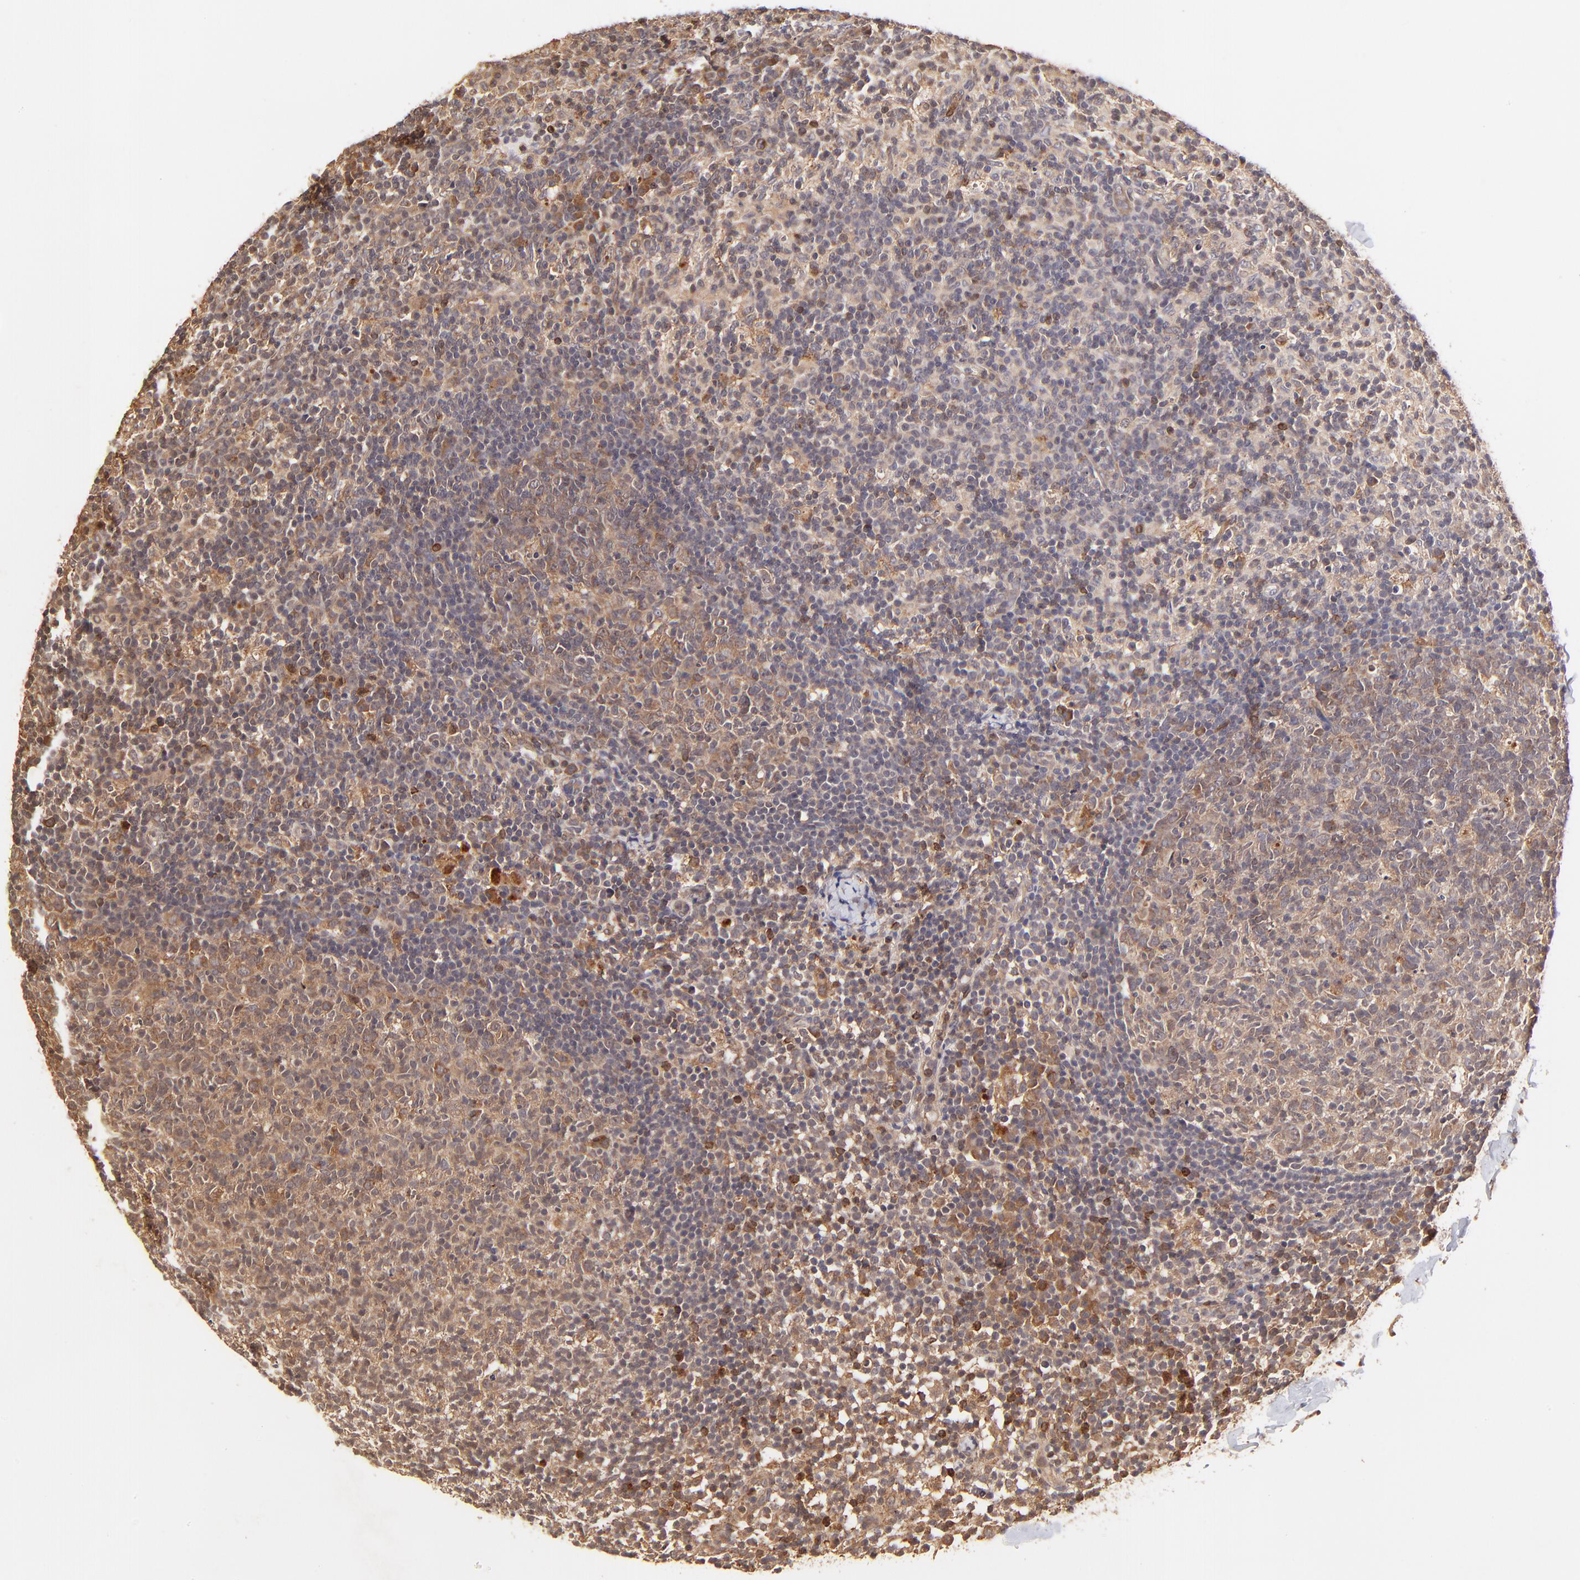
{"staining": {"intensity": "moderate", "quantity": "25%-75%", "location": "cytoplasmic/membranous"}, "tissue": "lymph node", "cell_type": "Germinal center cells", "image_type": "normal", "snomed": [{"axis": "morphology", "description": "Normal tissue, NOS"}, {"axis": "morphology", "description": "Inflammation, NOS"}, {"axis": "topography", "description": "Lymph node"}], "caption": "About 25%-75% of germinal center cells in unremarkable lymph node demonstrate moderate cytoplasmic/membranous protein positivity as visualized by brown immunohistochemical staining.", "gene": "ITGB1", "patient": {"sex": "male", "age": 55}}